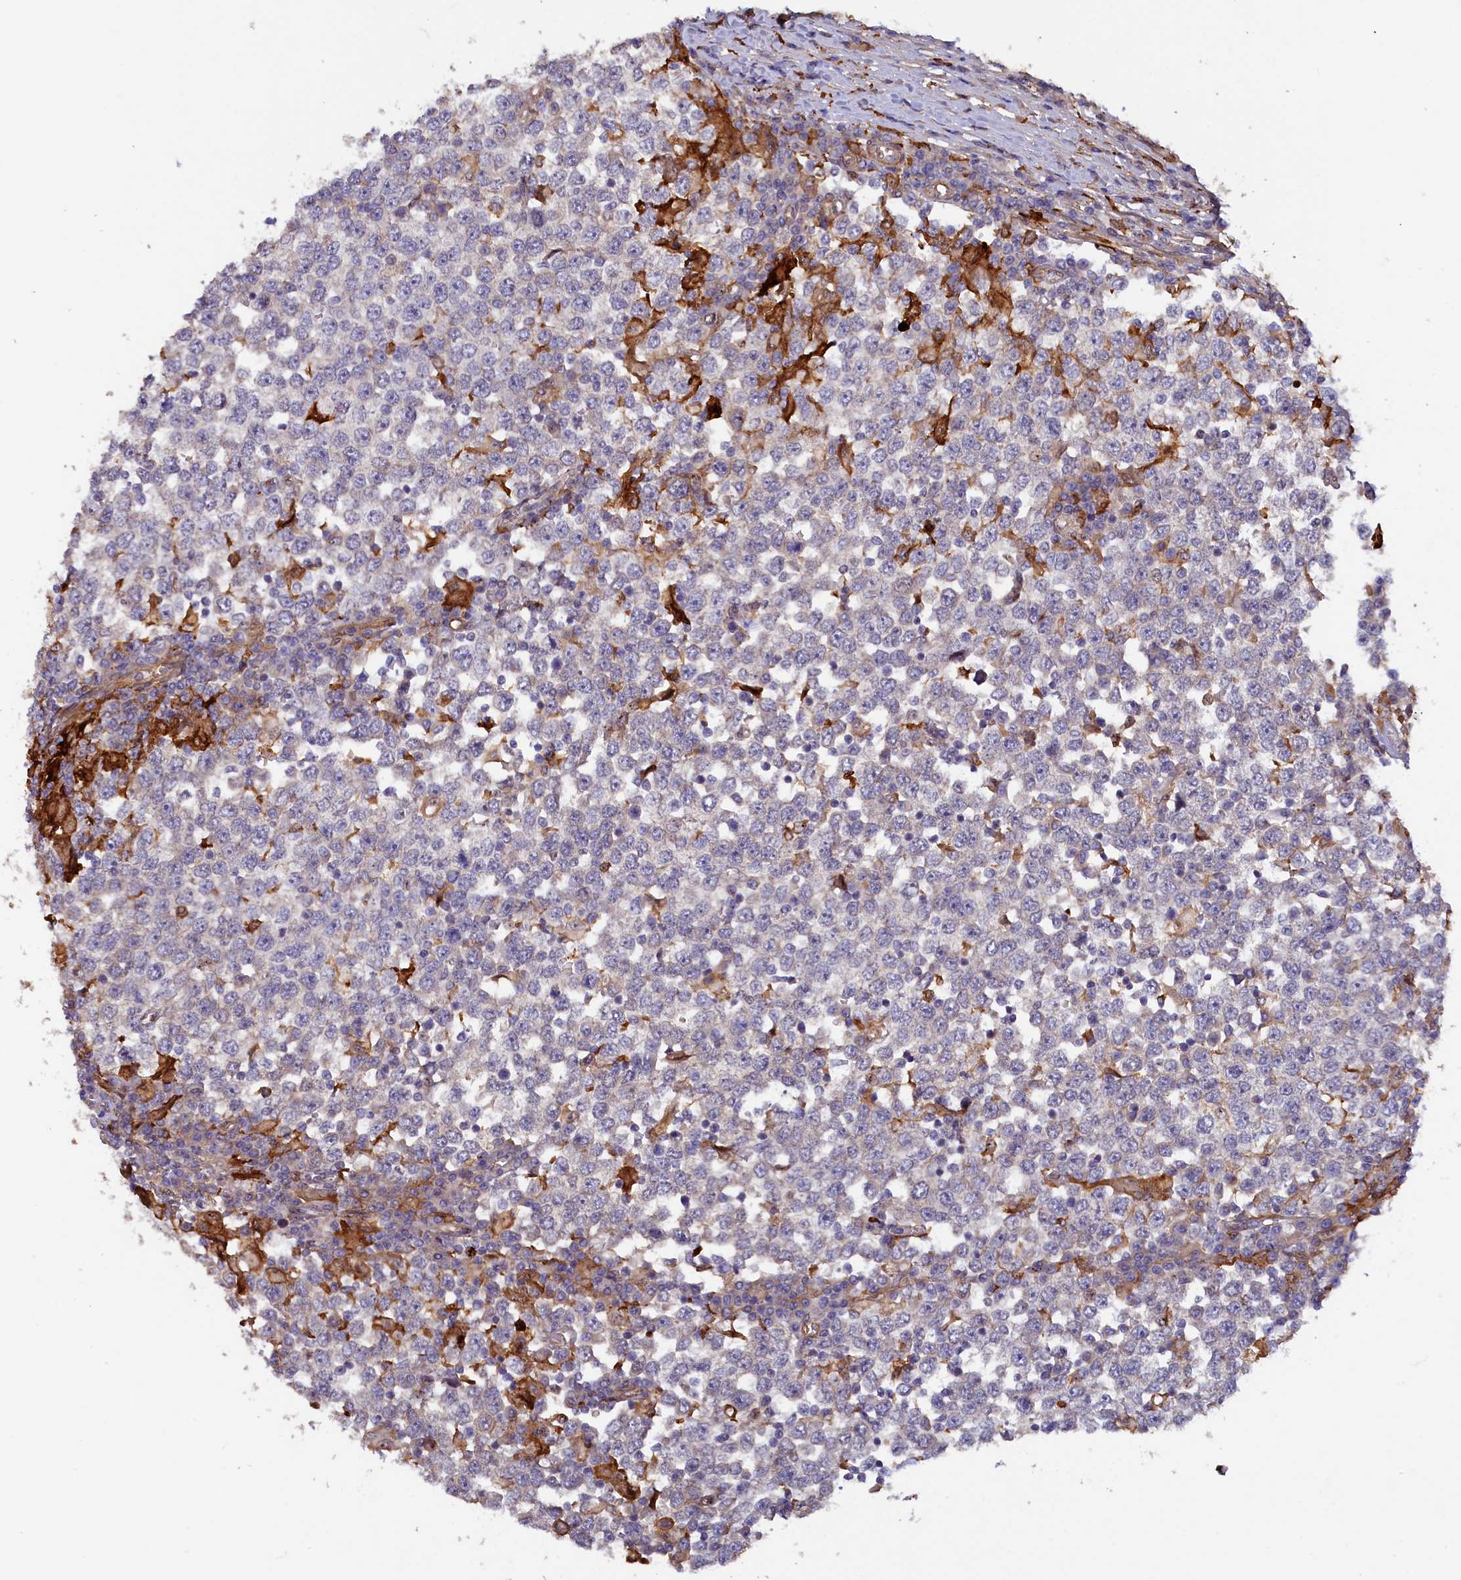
{"staining": {"intensity": "negative", "quantity": "none", "location": "none"}, "tissue": "testis cancer", "cell_type": "Tumor cells", "image_type": "cancer", "snomed": [{"axis": "morphology", "description": "Seminoma, NOS"}, {"axis": "topography", "description": "Testis"}], "caption": "Histopathology image shows no protein expression in tumor cells of testis seminoma tissue. (DAB (3,3'-diaminobenzidine) immunohistochemistry visualized using brightfield microscopy, high magnification).", "gene": "FERMT1", "patient": {"sex": "male", "age": 65}}